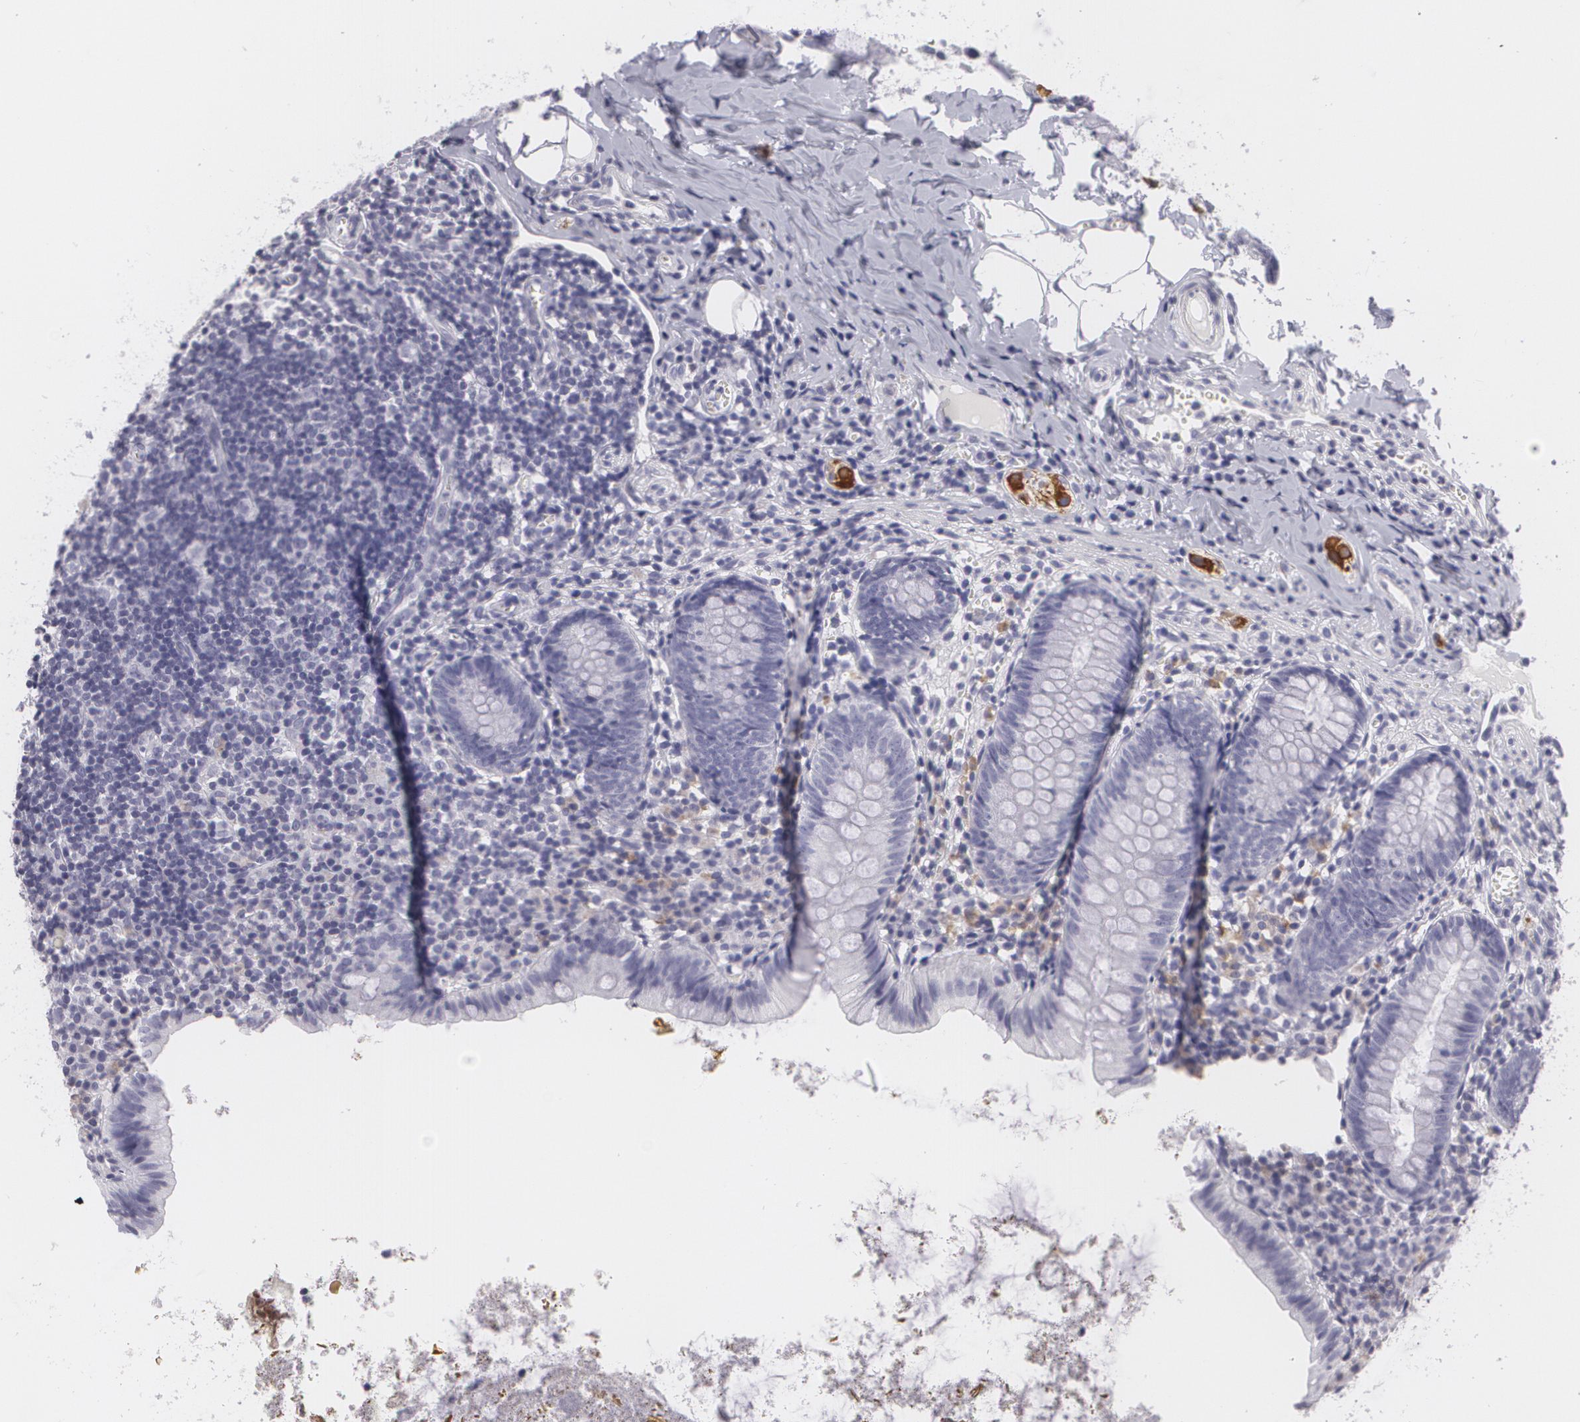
{"staining": {"intensity": "negative", "quantity": "none", "location": "none"}, "tissue": "appendix", "cell_type": "Glandular cells", "image_type": "normal", "snomed": [{"axis": "morphology", "description": "Normal tissue, NOS"}, {"axis": "topography", "description": "Appendix"}], "caption": "Glandular cells are negative for protein expression in unremarkable human appendix. (DAB immunohistochemistry (IHC) visualized using brightfield microscopy, high magnification).", "gene": "MAP2", "patient": {"sex": "female", "age": 9}}